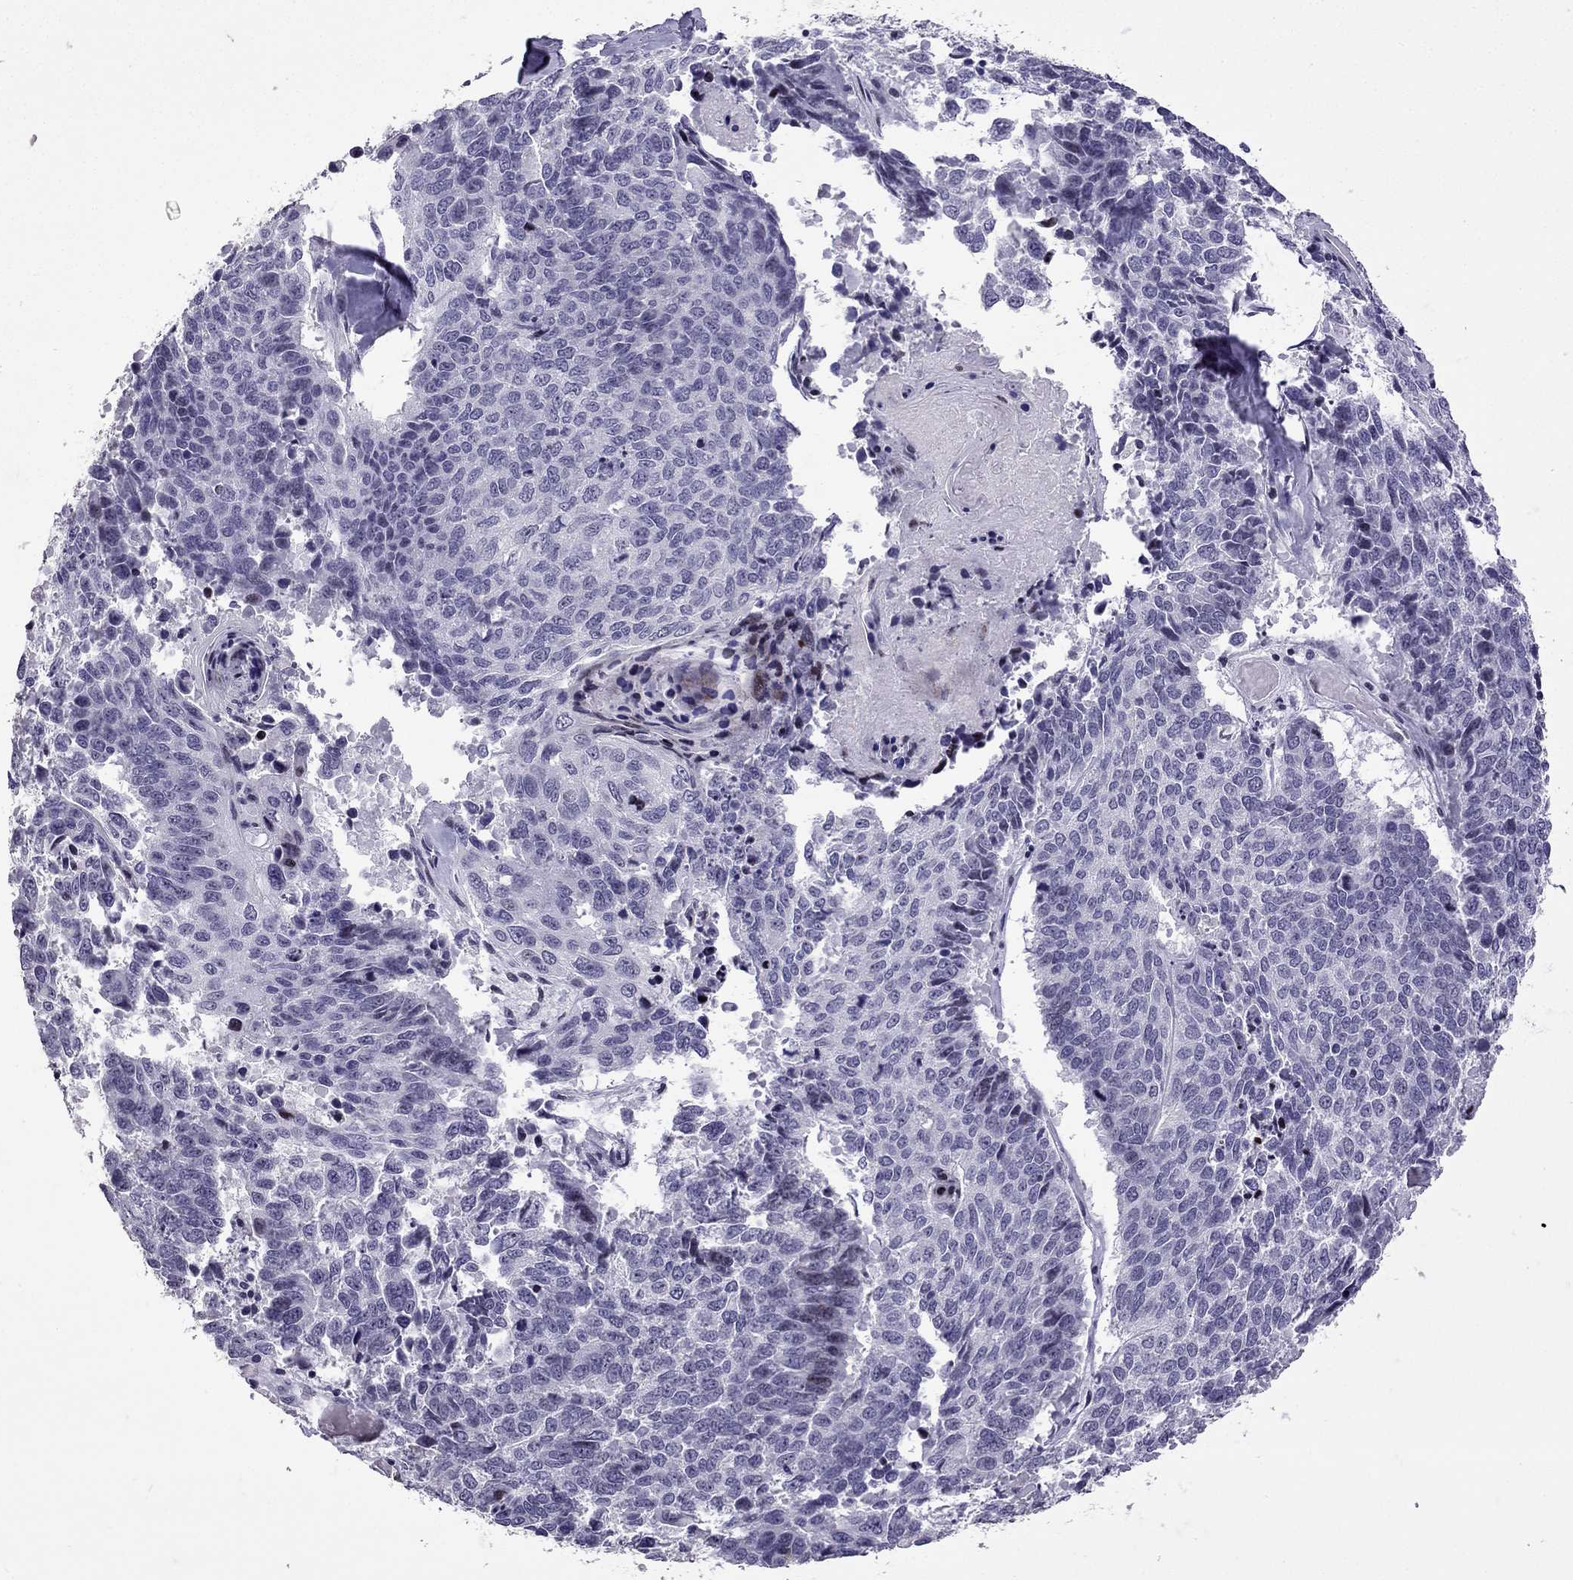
{"staining": {"intensity": "negative", "quantity": "none", "location": "none"}, "tissue": "lung cancer", "cell_type": "Tumor cells", "image_type": "cancer", "snomed": [{"axis": "morphology", "description": "Squamous cell carcinoma, NOS"}, {"axis": "topography", "description": "Lung"}], "caption": "Histopathology image shows no significant protein staining in tumor cells of squamous cell carcinoma (lung). The staining was performed using DAB to visualize the protein expression in brown, while the nuclei were stained in blue with hematoxylin (Magnification: 20x).", "gene": "TTN", "patient": {"sex": "male", "age": 73}}